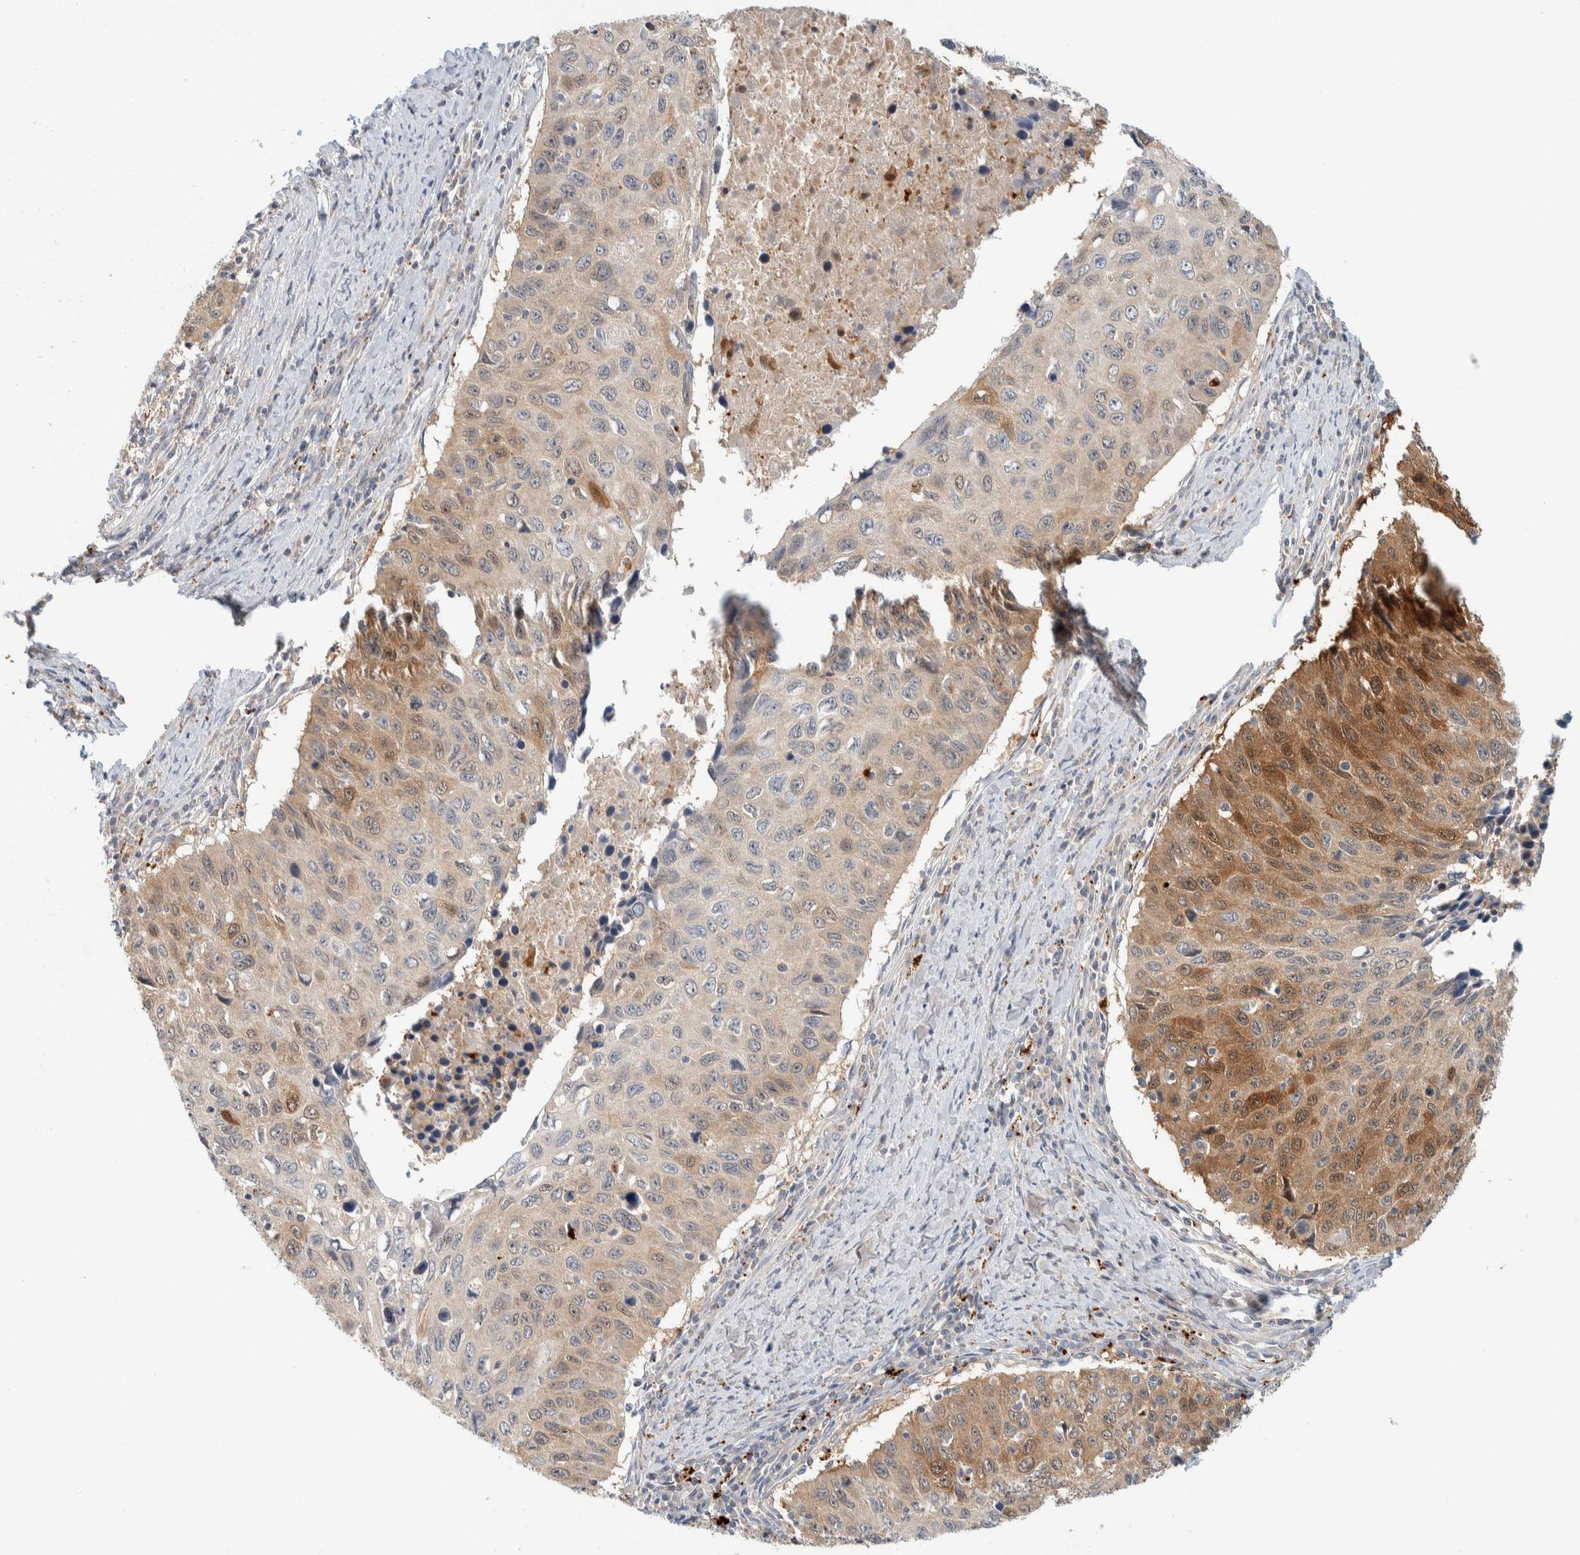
{"staining": {"intensity": "moderate", "quantity": "25%-75%", "location": "cytoplasmic/membranous"}, "tissue": "cervical cancer", "cell_type": "Tumor cells", "image_type": "cancer", "snomed": [{"axis": "morphology", "description": "Squamous cell carcinoma, NOS"}, {"axis": "topography", "description": "Cervix"}], "caption": "Protein analysis of cervical cancer tissue demonstrates moderate cytoplasmic/membranous staining in approximately 25%-75% of tumor cells.", "gene": "GCLM", "patient": {"sex": "female", "age": 53}}